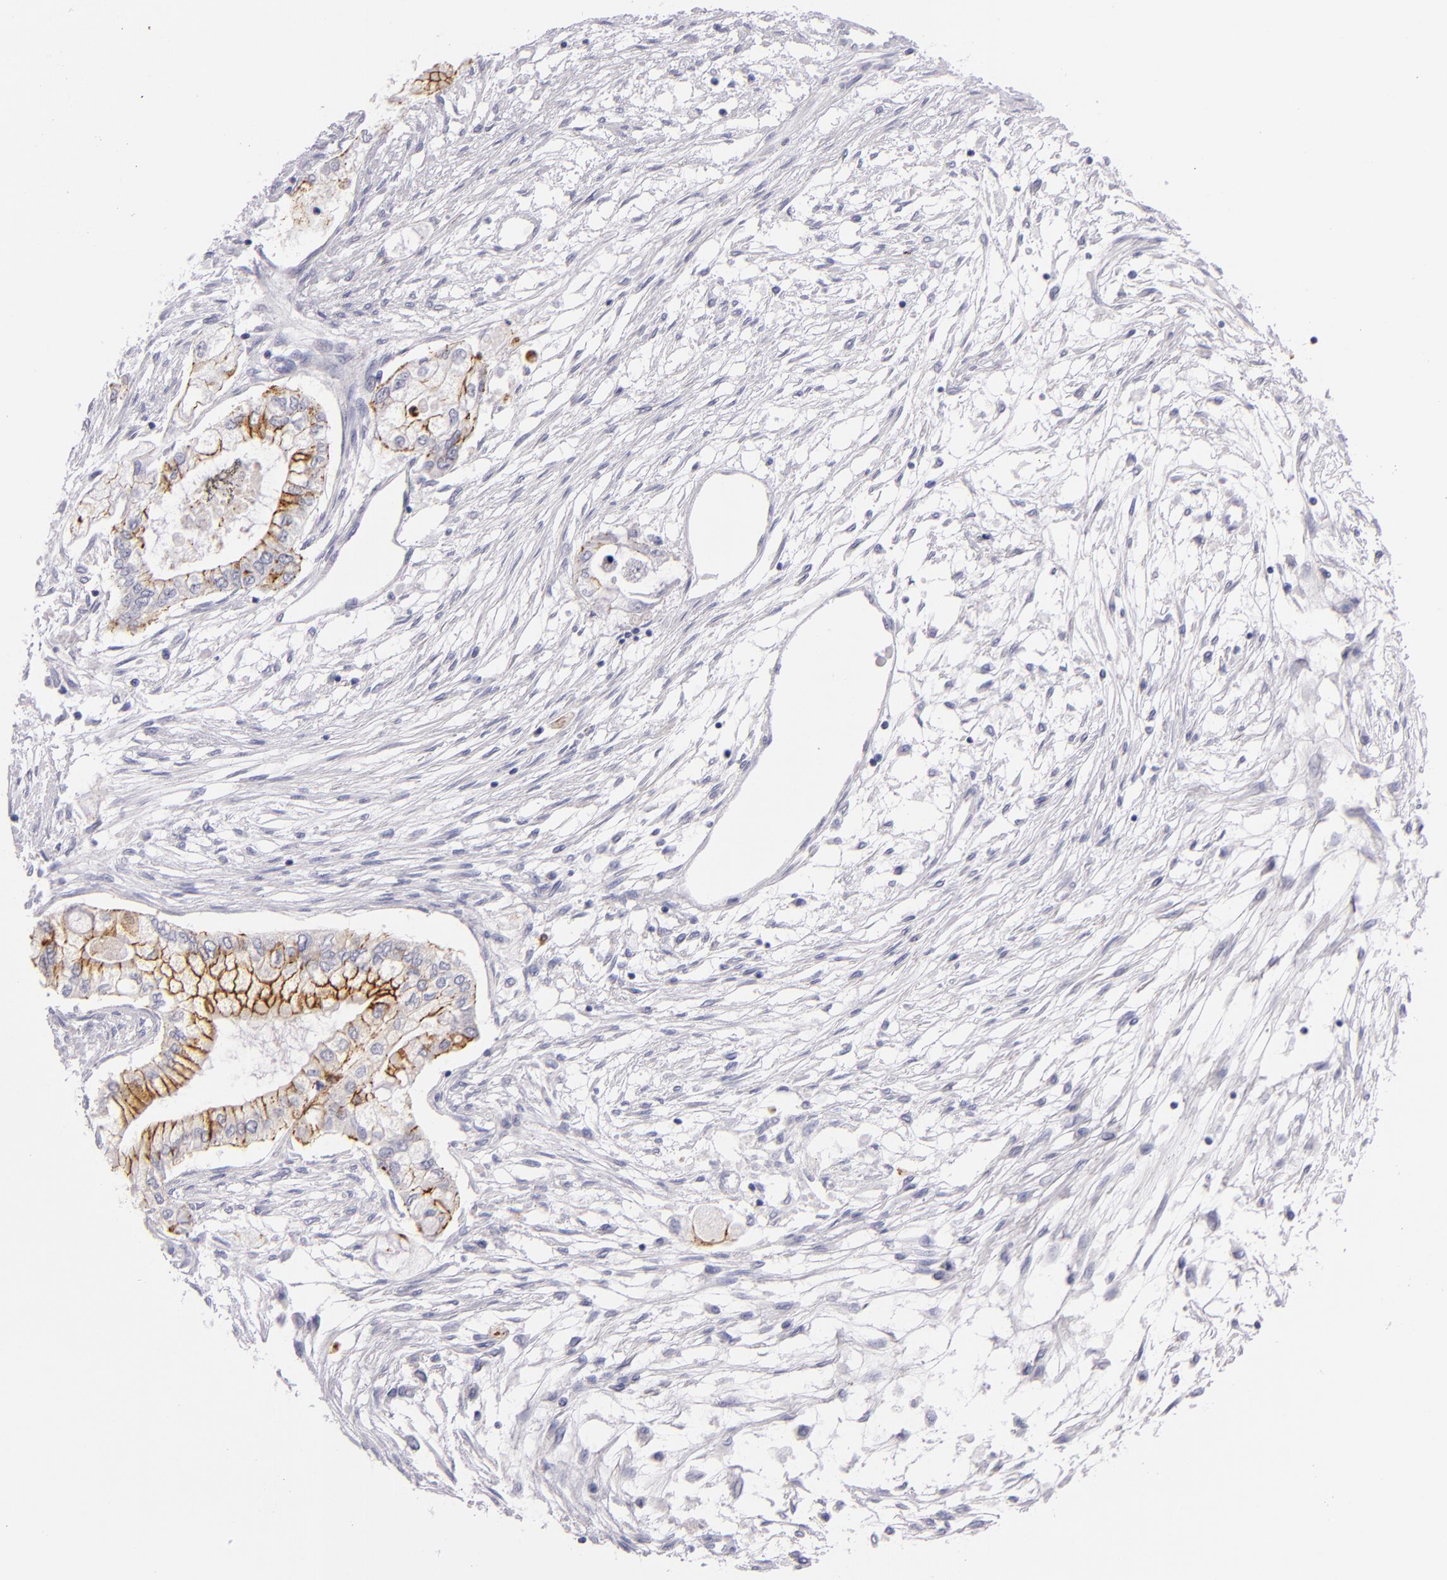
{"staining": {"intensity": "moderate", "quantity": "25%-75%", "location": "cytoplasmic/membranous"}, "tissue": "pancreatic cancer", "cell_type": "Tumor cells", "image_type": "cancer", "snomed": [{"axis": "morphology", "description": "Adenocarcinoma, NOS"}, {"axis": "topography", "description": "Pancreas"}], "caption": "Adenocarcinoma (pancreatic) stained with a protein marker exhibits moderate staining in tumor cells.", "gene": "CDH3", "patient": {"sex": "male", "age": 79}}